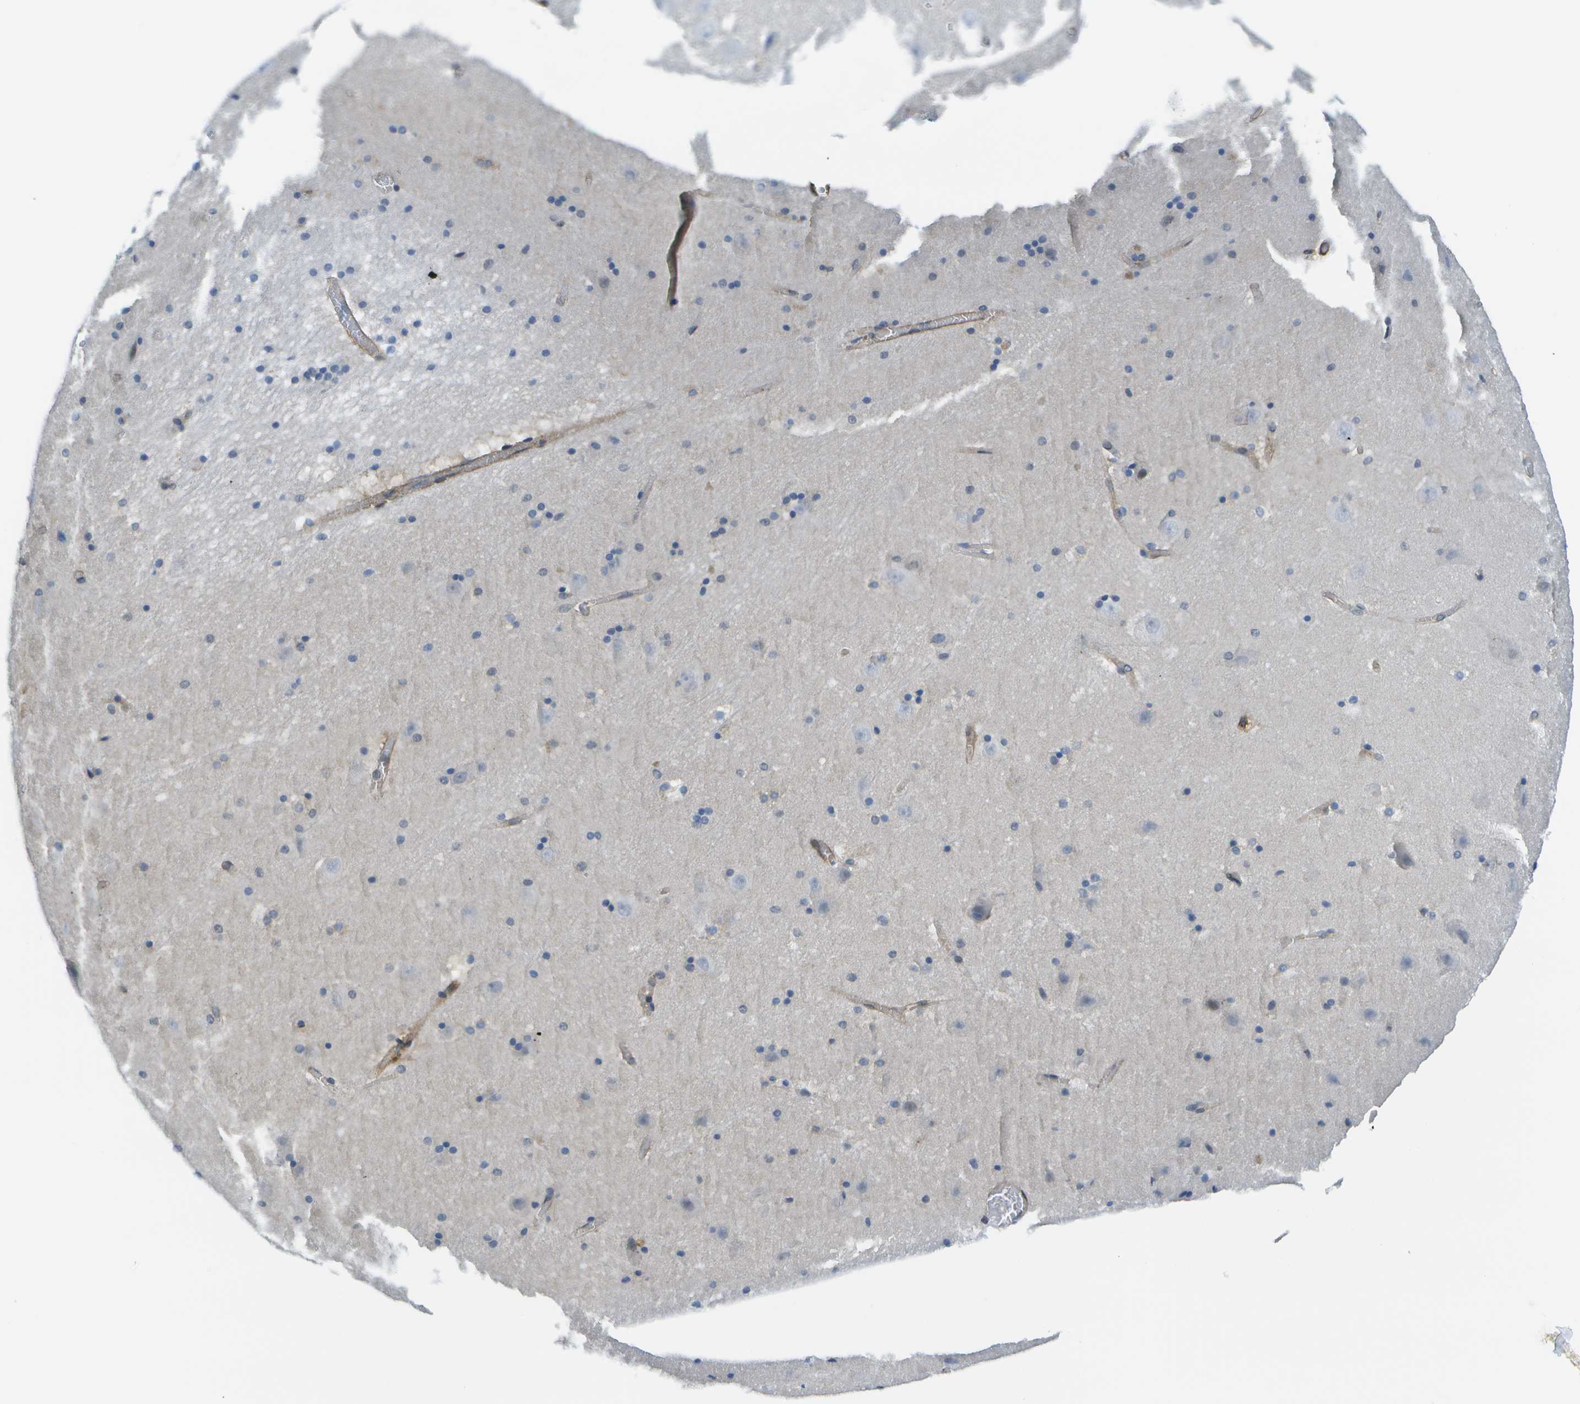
{"staining": {"intensity": "negative", "quantity": "none", "location": "none"}, "tissue": "hippocampus", "cell_type": "Glial cells", "image_type": "normal", "snomed": [{"axis": "morphology", "description": "Normal tissue, NOS"}, {"axis": "topography", "description": "Hippocampus"}], "caption": "Immunohistochemistry of benign human hippocampus exhibits no expression in glial cells.", "gene": "KIAA0040", "patient": {"sex": "male", "age": 45}}